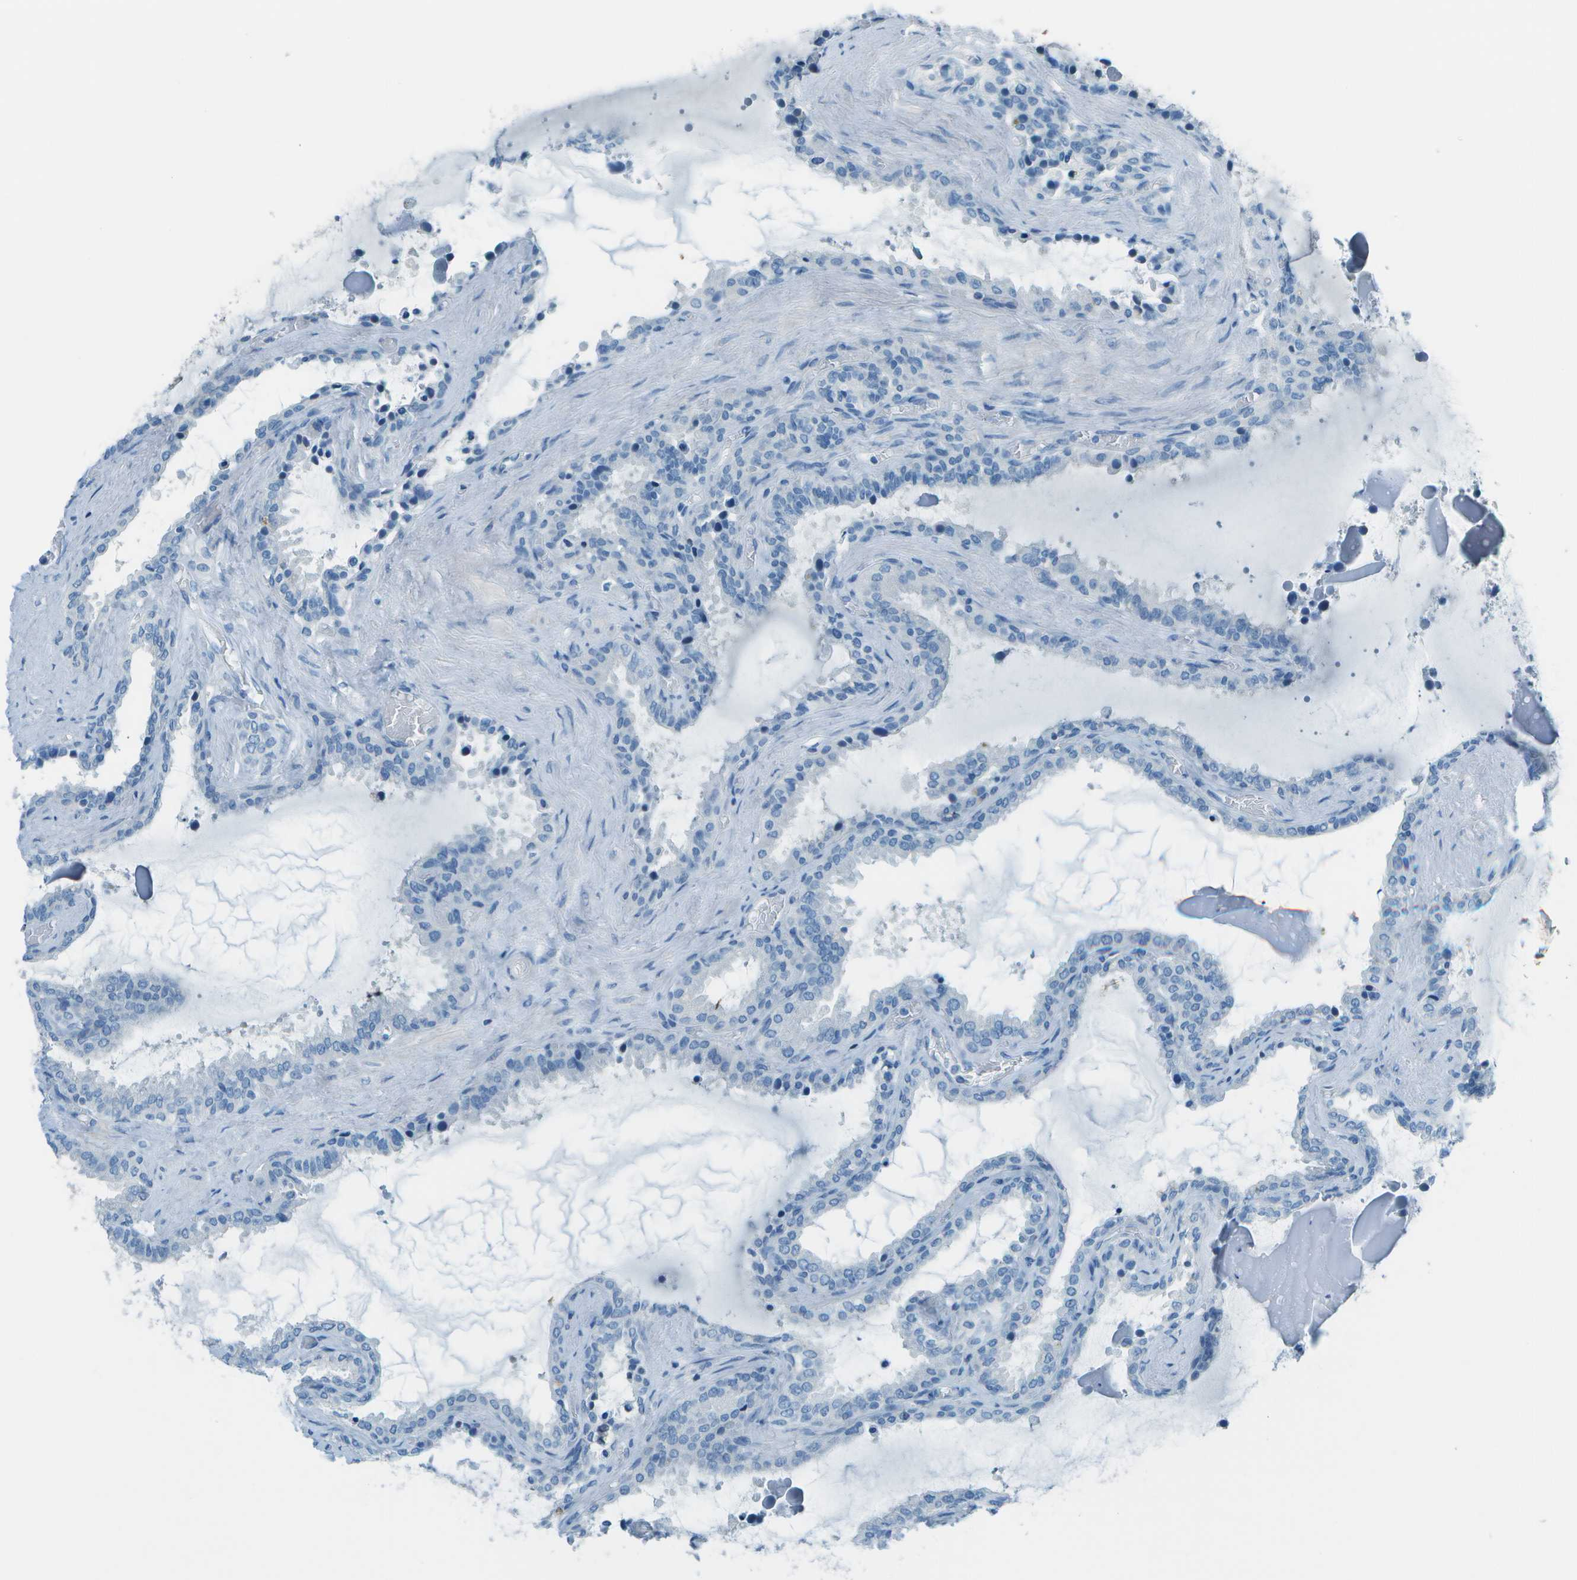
{"staining": {"intensity": "negative", "quantity": "none", "location": "none"}, "tissue": "seminal vesicle", "cell_type": "Glandular cells", "image_type": "normal", "snomed": [{"axis": "morphology", "description": "Normal tissue, NOS"}, {"axis": "topography", "description": "Seminal veicle"}], "caption": "A high-resolution micrograph shows immunohistochemistry (IHC) staining of normal seminal vesicle, which reveals no significant positivity in glandular cells. (DAB (3,3'-diaminobenzidine) immunohistochemistry (IHC) with hematoxylin counter stain).", "gene": "FGF1", "patient": {"sex": "male", "age": 46}}